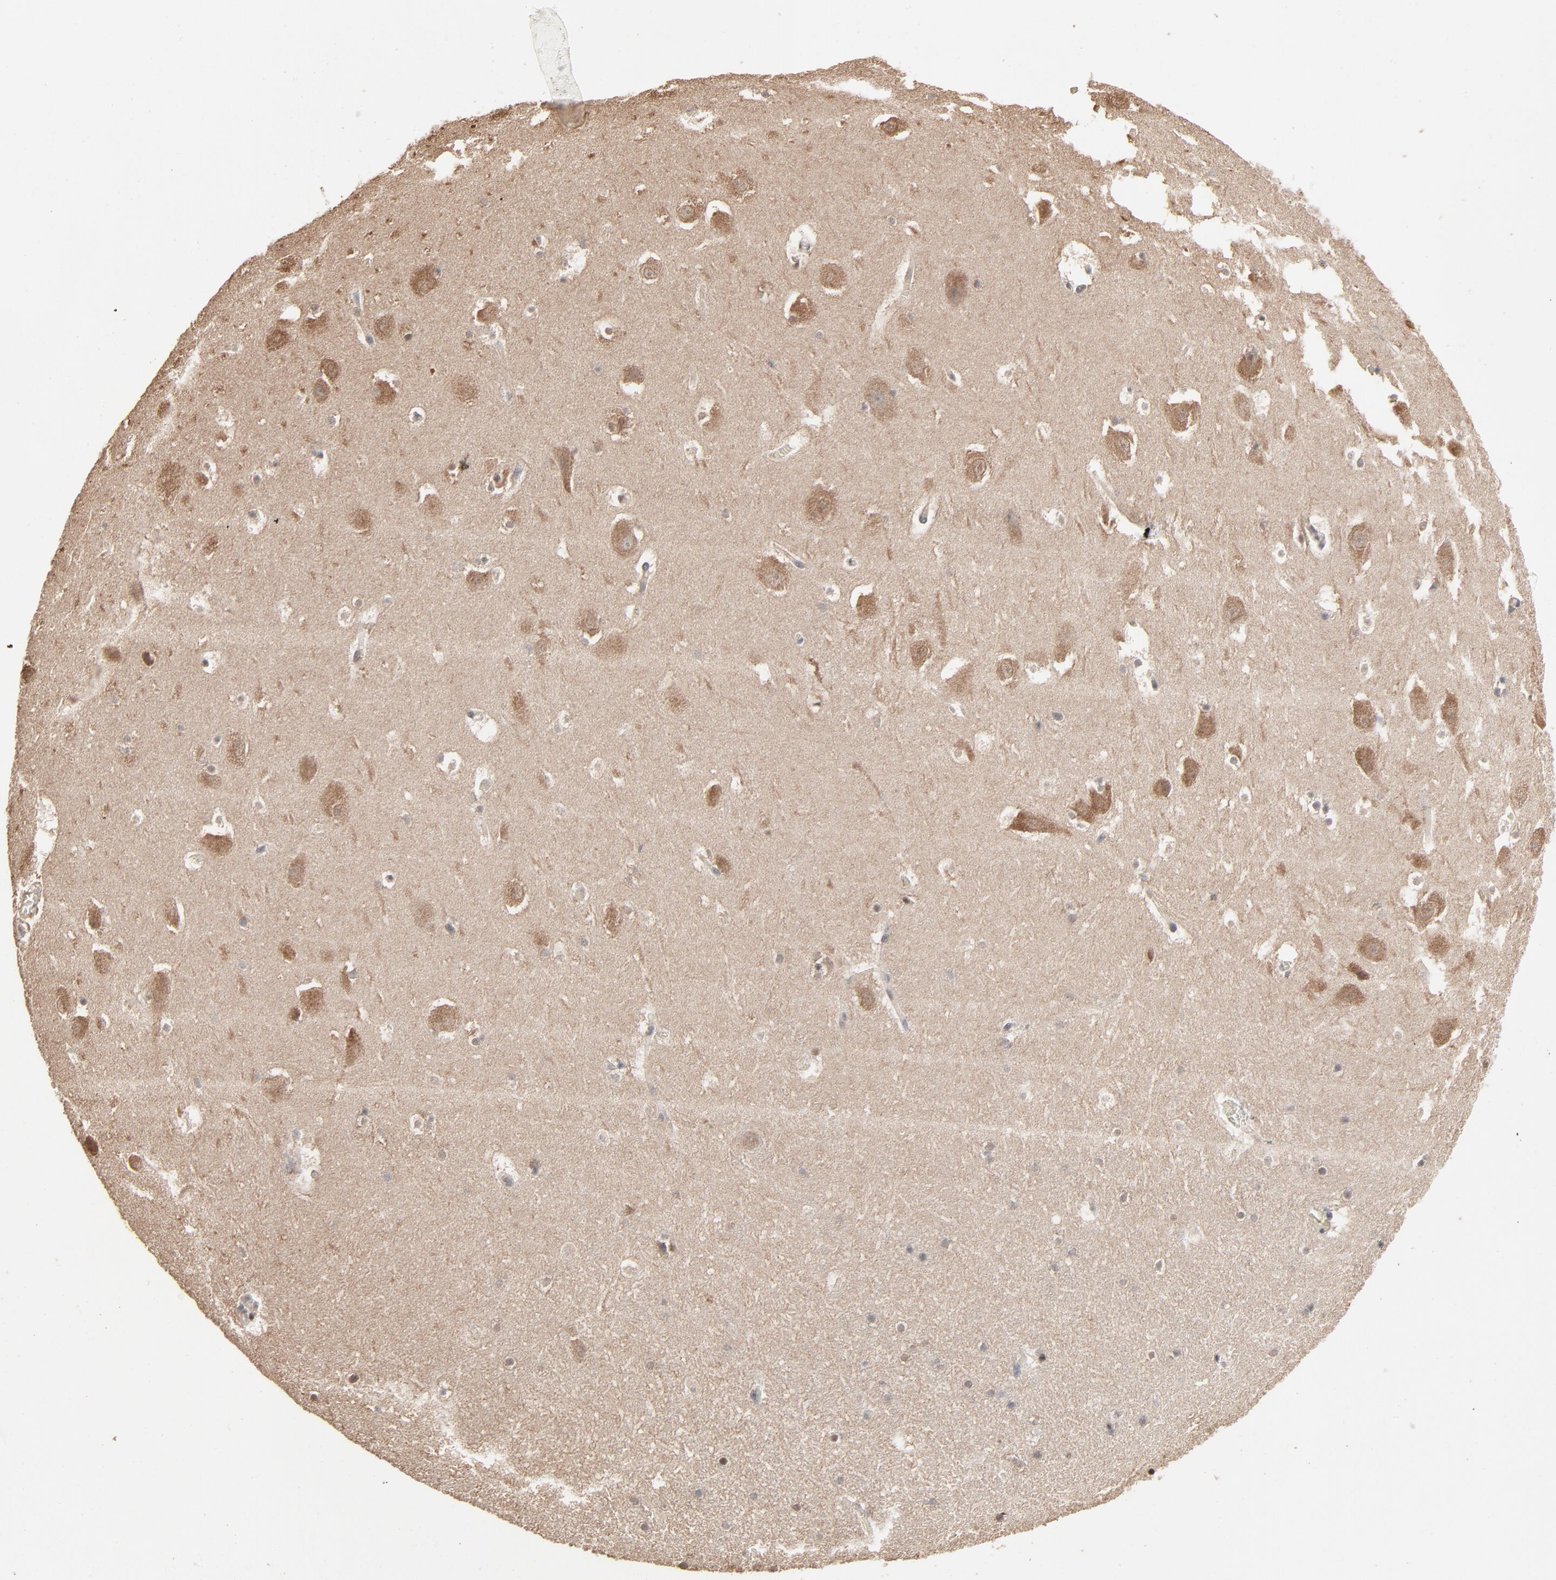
{"staining": {"intensity": "moderate", "quantity": "25%-75%", "location": "cytoplasmic/membranous,nuclear"}, "tissue": "hippocampus", "cell_type": "Glial cells", "image_type": "normal", "snomed": [{"axis": "morphology", "description": "Normal tissue, NOS"}, {"axis": "topography", "description": "Hippocampus"}], "caption": "Glial cells demonstrate medium levels of moderate cytoplasmic/membranous,nuclear expression in approximately 25%-75% of cells in normal hippocampus. Using DAB (3,3'-diaminobenzidine) (brown) and hematoxylin (blue) stains, captured at high magnification using brightfield microscopy.", "gene": "CCT5", "patient": {"sex": "male", "age": 45}}